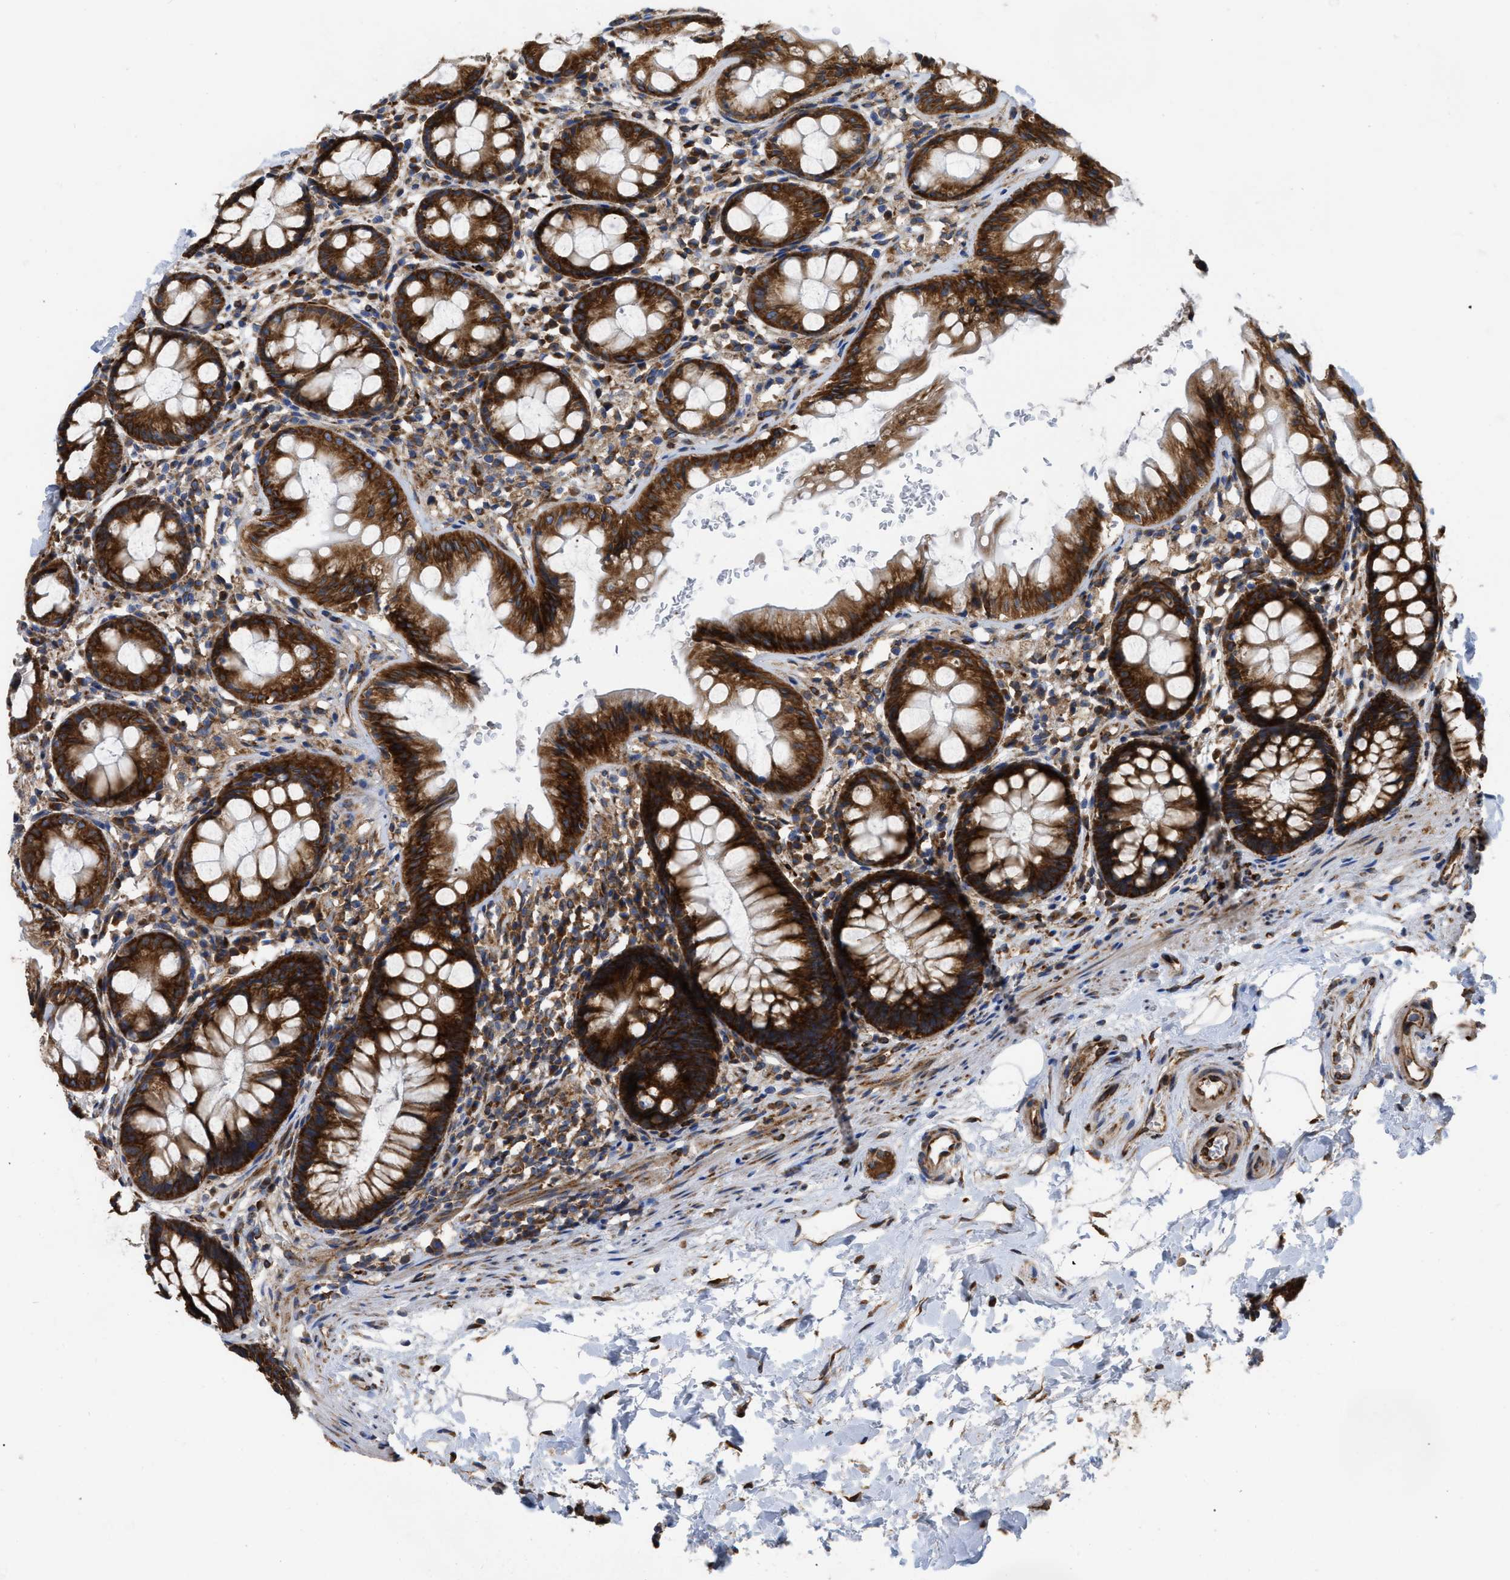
{"staining": {"intensity": "strong", "quantity": ">75%", "location": "cytoplasmic/membranous"}, "tissue": "rectum", "cell_type": "Glandular cells", "image_type": "normal", "snomed": [{"axis": "morphology", "description": "Normal tissue, NOS"}, {"axis": "topography", "description": "Rectum"}], "caption": "Immunohistochemical staining of unremarkable rectum displays >75% levels of strong cytoplasmic/membranous protein positivity in about >75% of glandular cells.", "gene": "FAM120A", "patient": {"sex": "male", "age": 64}}